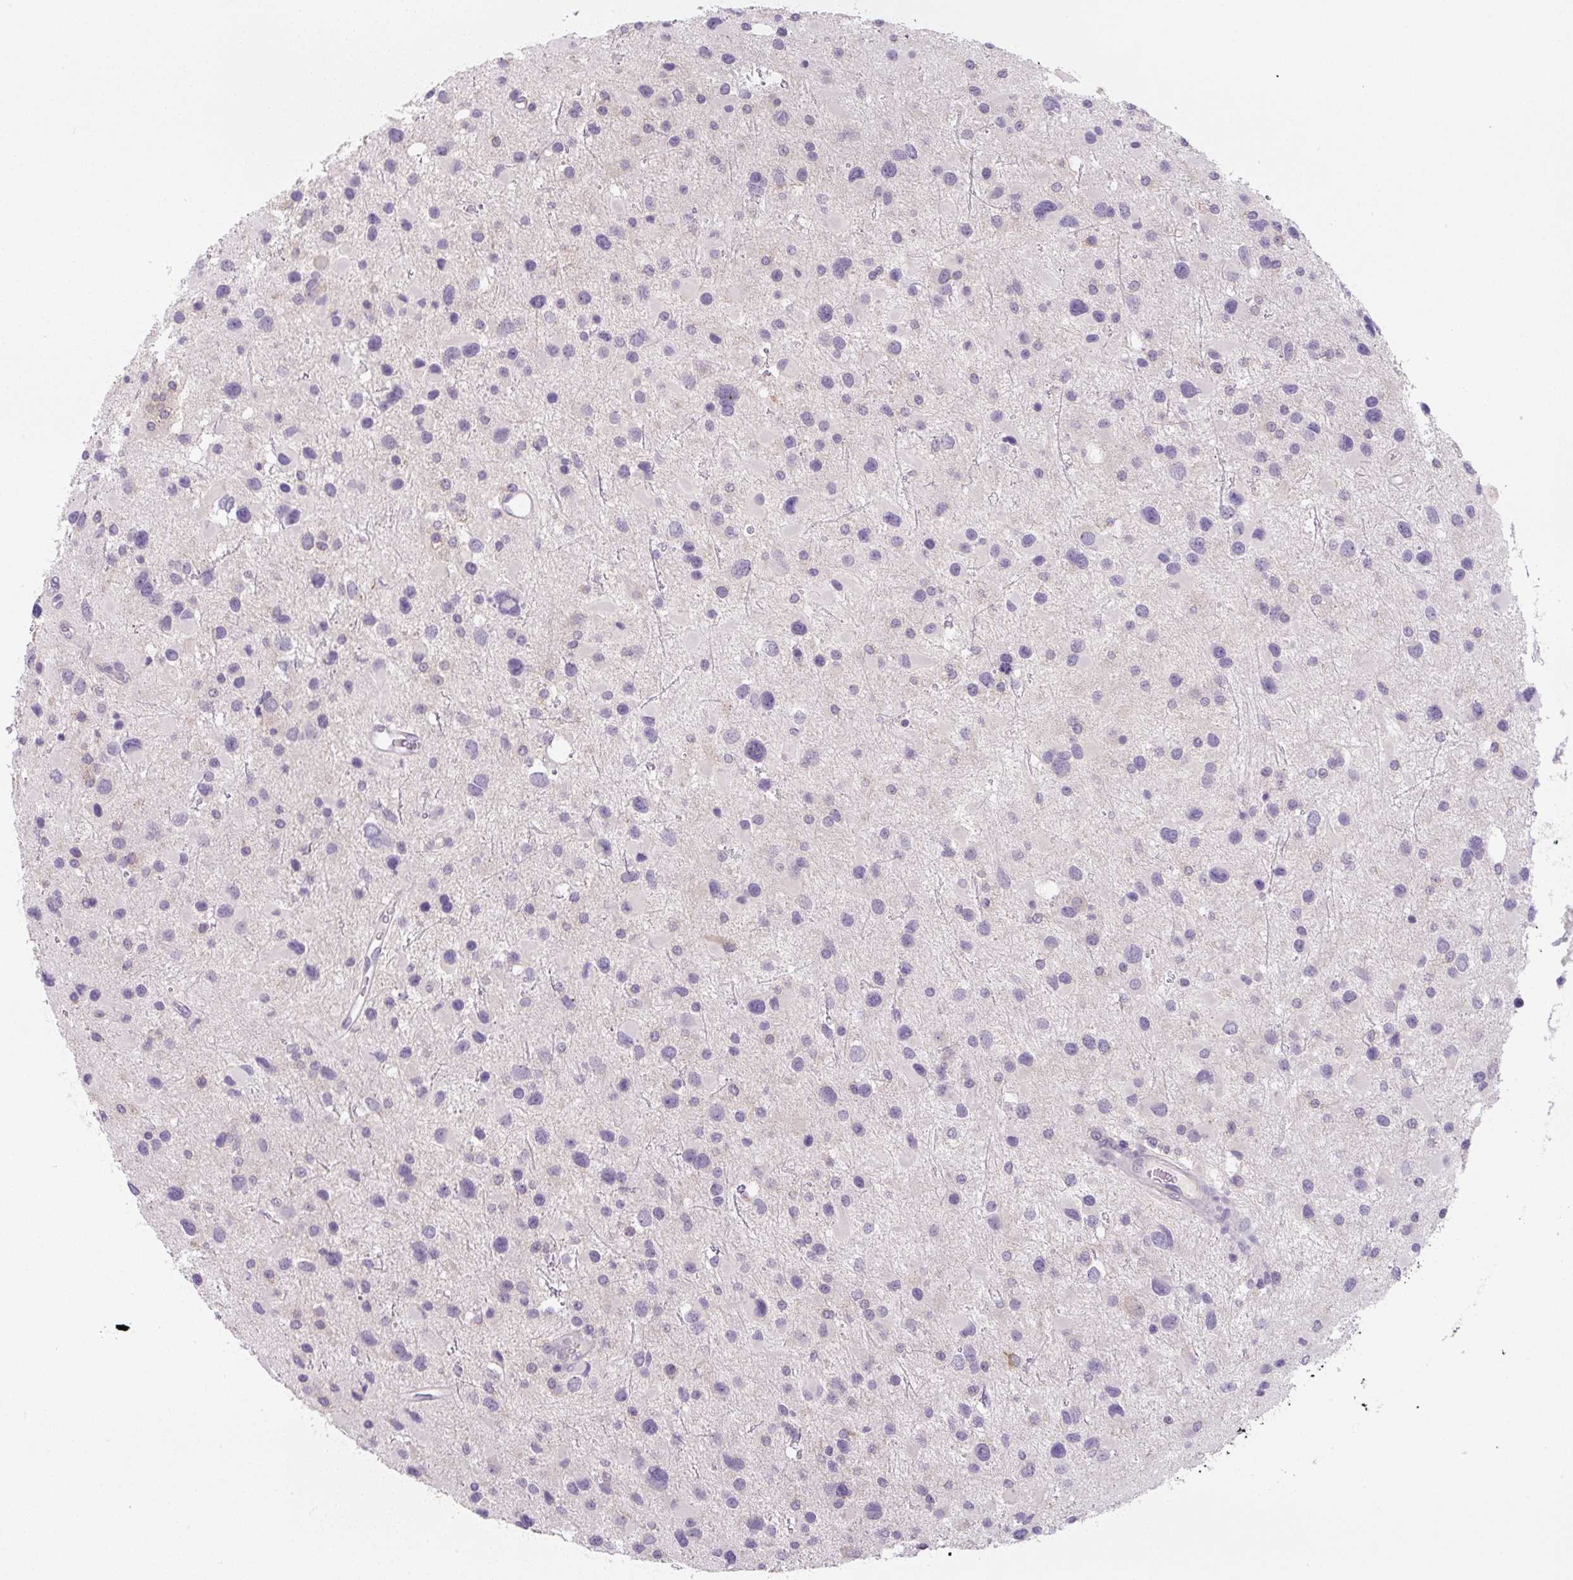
{"staining": {"intensity": "negative", "quantity": "none", "location": "none"}, "tissue": "glioma", "cell_type": "Tumor cells", "image_type": "cancer", "snomed": [{"axis": "morphology", "description": "Glioma, malignant, Low grade"}, {"axis": "topography", "description": "Brain"}], "caption": "Immunohistochemistry of glioma exhibits no expression in tumor cells. (DAB (3,3'-diaminobenzidine) immunohistochemistry visualized using brightfield microscopy, high magnification).", "gene": "FZD5", "patient": {"sex": "female", "age": 32}}